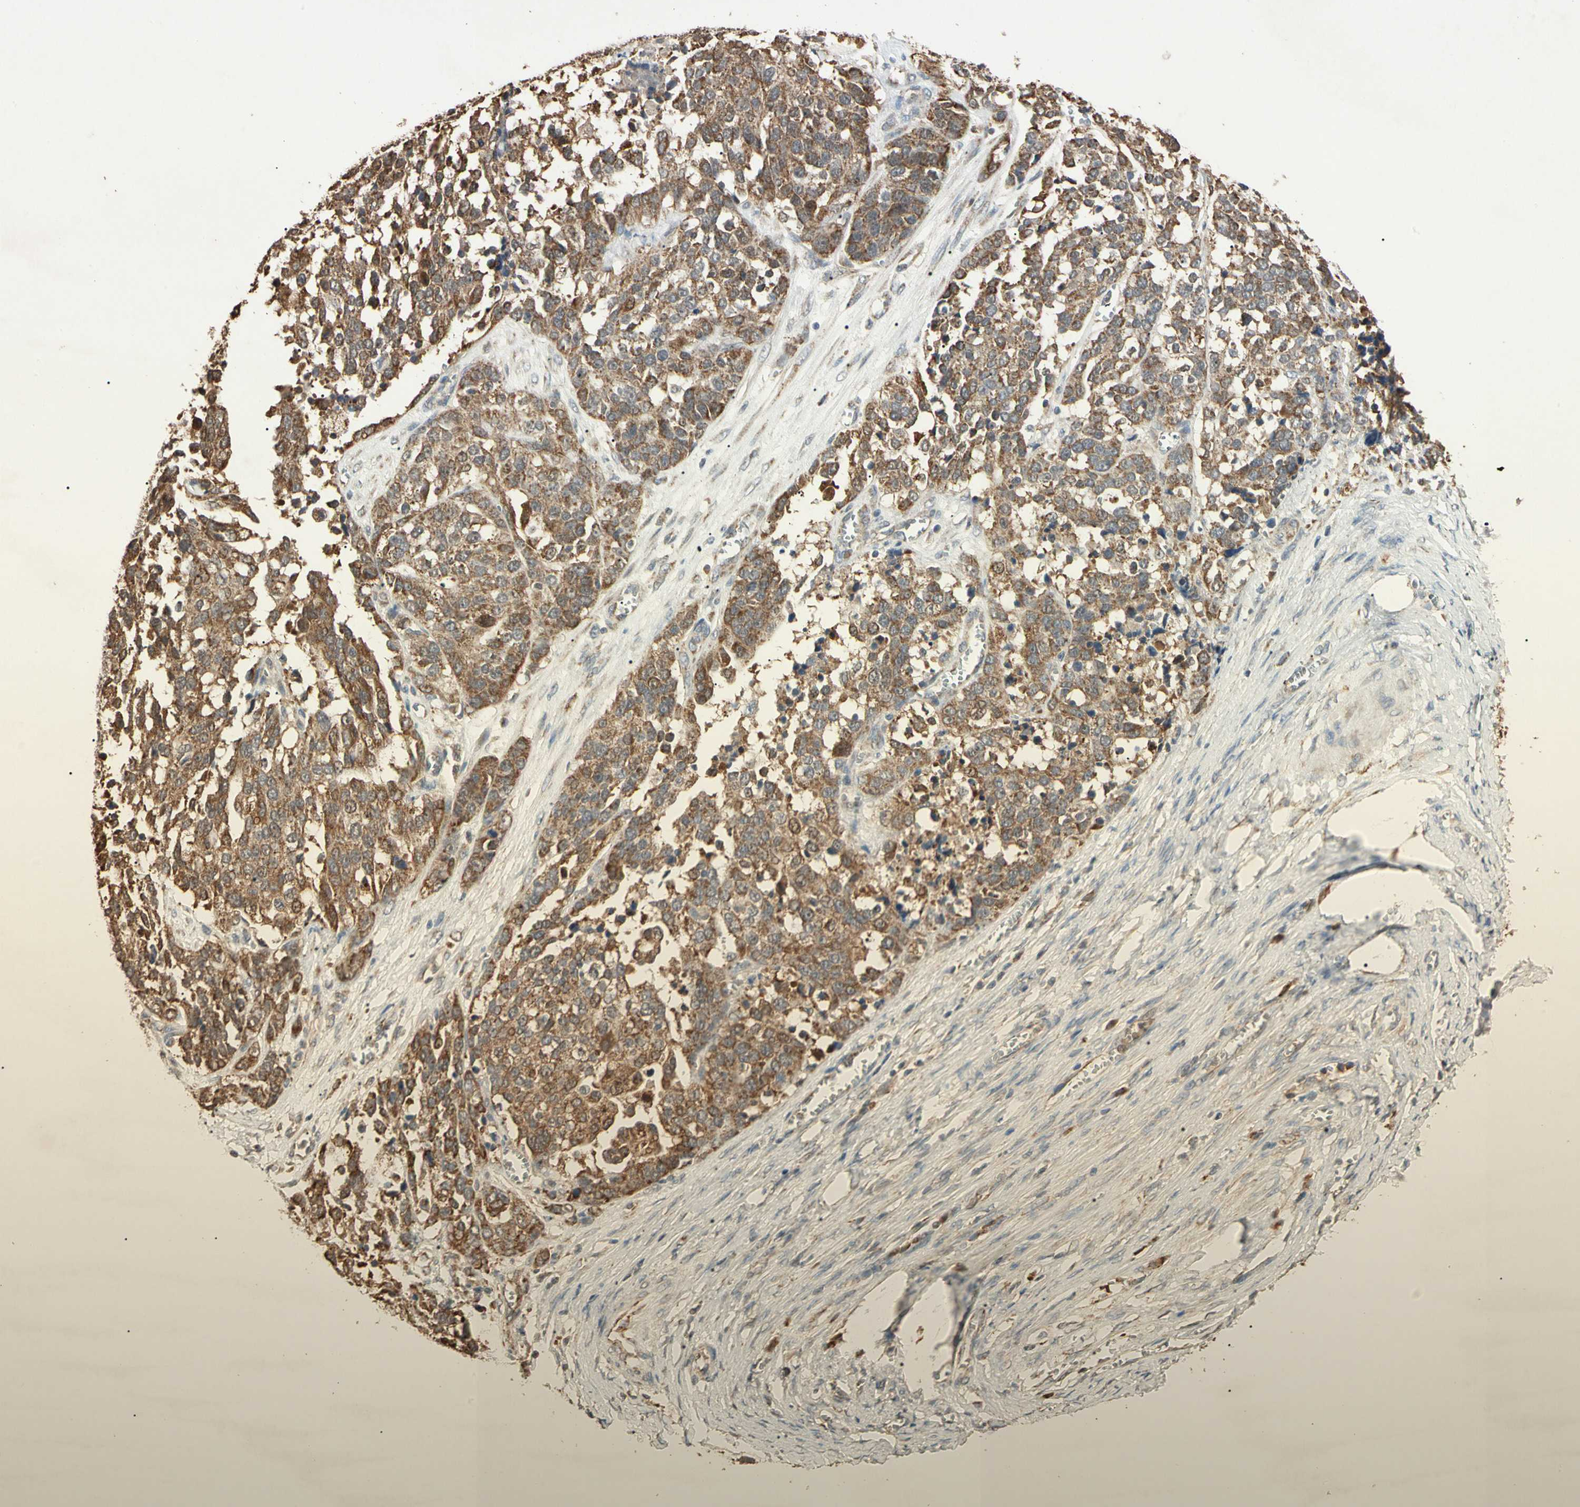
{"staining": {"intensity": "moderate", "quantity": ">75%", "location": "cytoplasmic/membranous"}, "tissue": "ovarian cancer", "cell_type": "Tumor cells", "image_type": "cancer", "snomed": [{"axis": "morphology", "description": "Cystadenocarcinoma, serous, NOS"}, {"axis": "topography", "description": "Ovary"}], "caption": "Protein expression analysis of human ovarian serous cystadenocarcinoma reveals moderate cytoplasmic/membranous positivity in about >75% of tumor cells.", "gene": "PRDX5", "patient": {"sex": "female", "age": 44}}